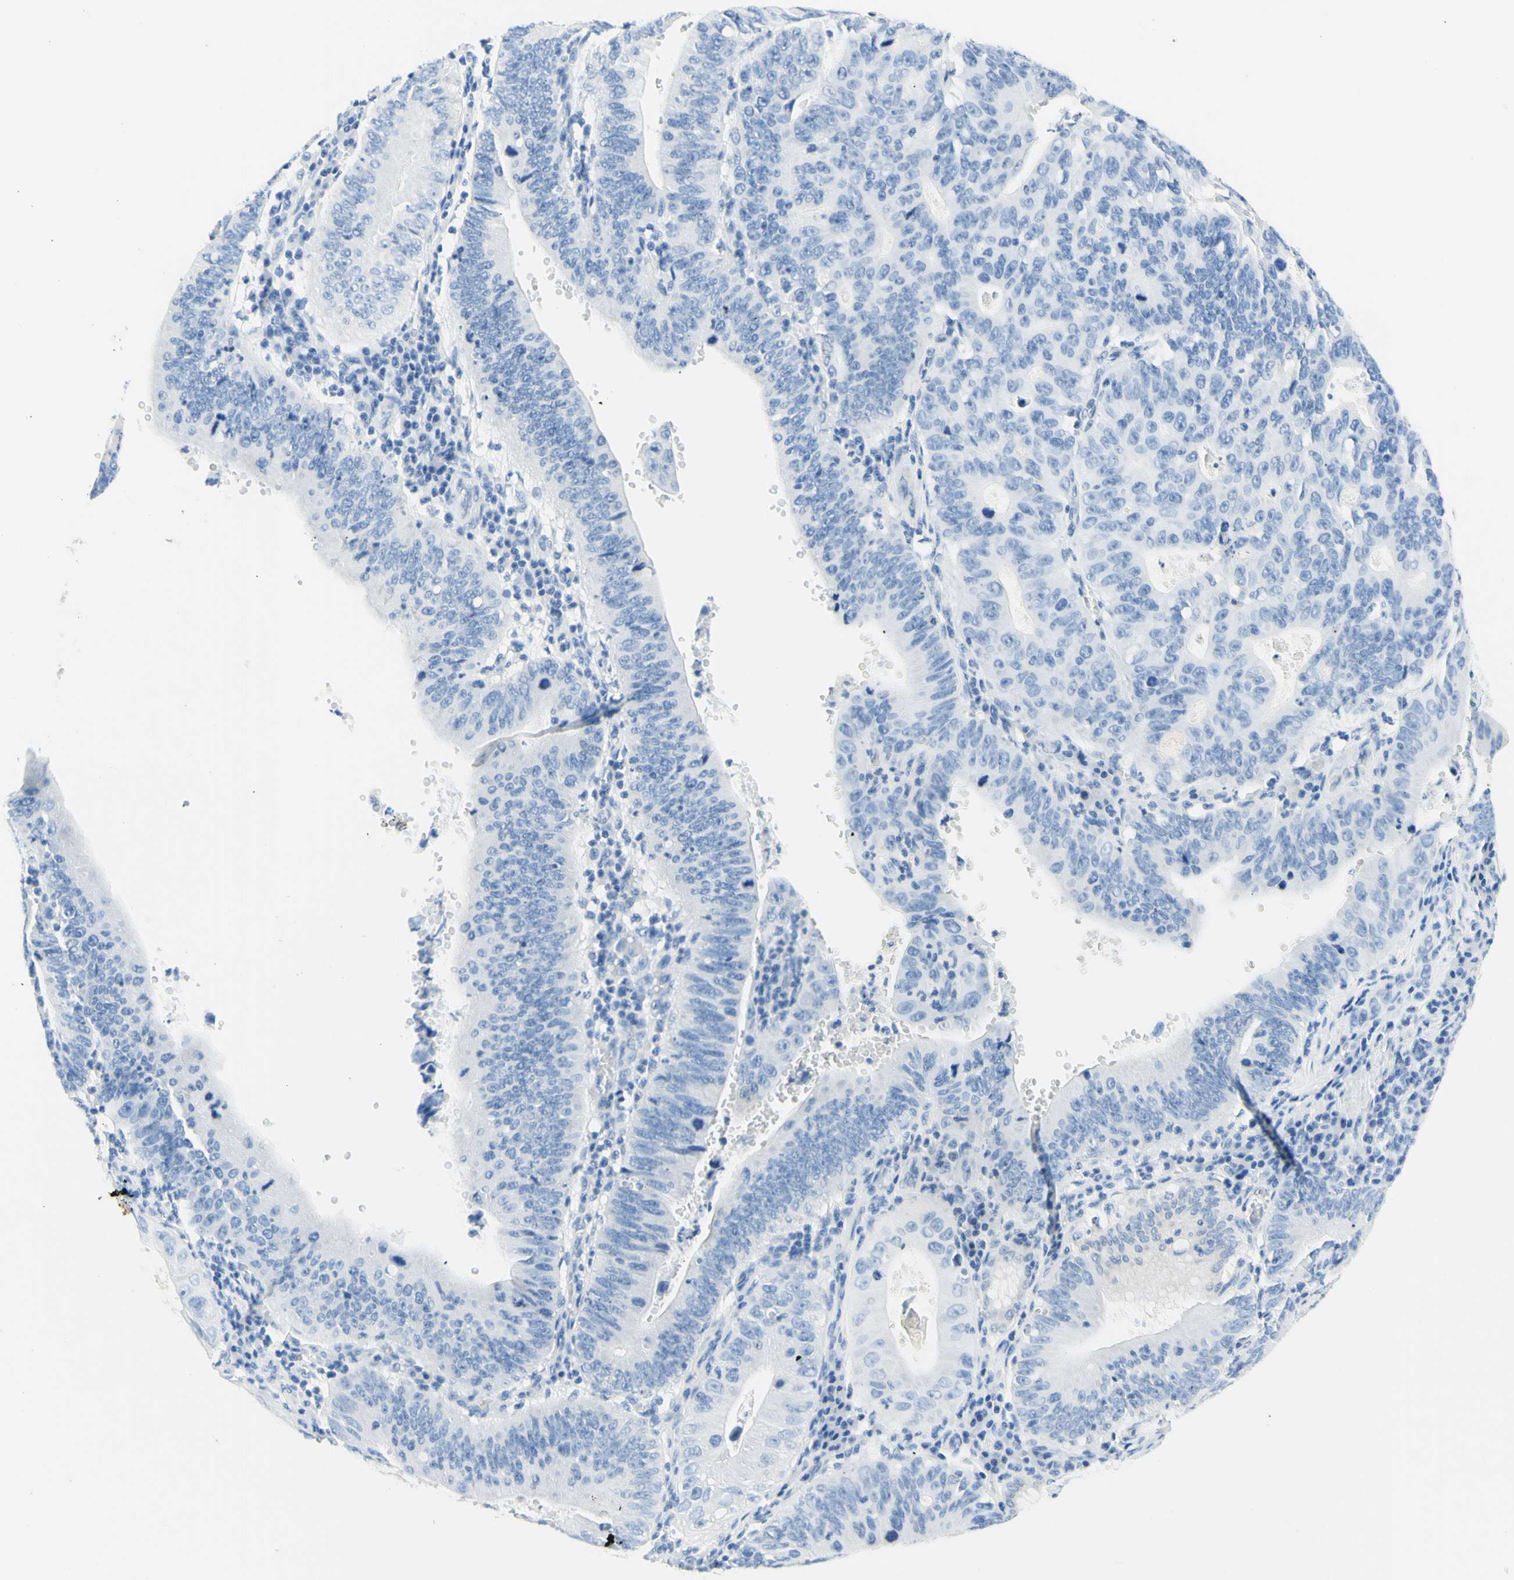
{"staining": {"intensity": "negative", "quantity": "none", "location": "none"}, "tissue": "stomach cancer", "cell_type": "Tumor cells", "image_type": "cancer", "snomed": [{"axis": "morphology", "description": "Adenocarcinoma, NOS"}, {"axis": "topography", "description": "Stomach"}], "caption": "DAB (3,3'-diaminobenzidine) immunohistochemical staining of stomach cancer (adenocarcinoma) exhibits no significant positivity in tumor cells.", "gene": "HPCA", "patient": {"sex": "male", "age": 59}}